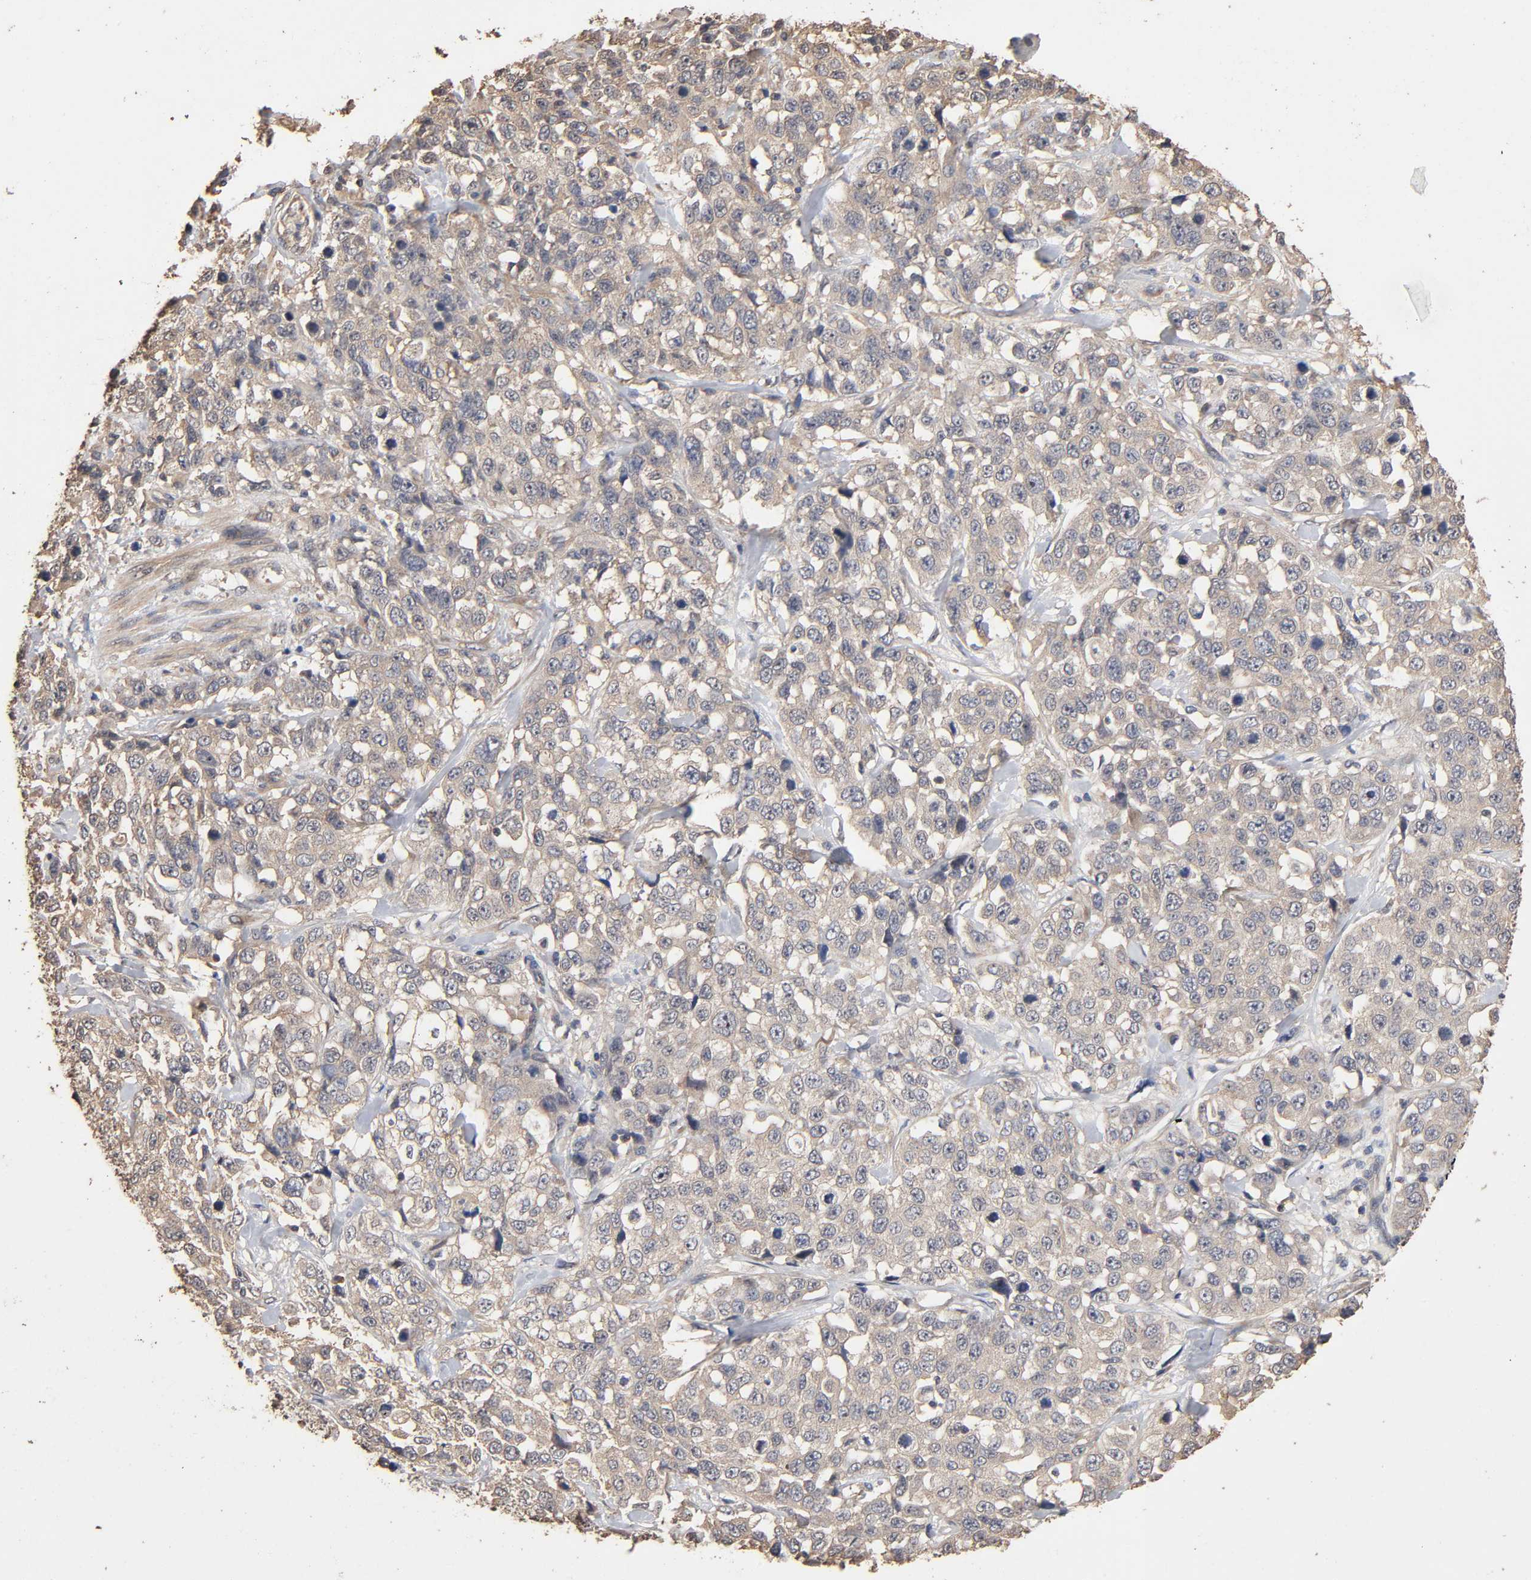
{"staining": {"intensity": "weak", "quantity": ">75%", "location": "cytoplasmic/membranous"}, "tissue": "stomach cancer", "cell_type": "Tumor cells", "image_type": "cancer", "snomed": [{"axis": "morphology", "description": "Normal tissue, NOS"}, {"axis": "morphology", "description": "Adenocarcinoma, NOS"}, {"axis": "topography", "description": "Stomach"}], "caption": "Stomach adenocarcinoma stained for a protein (brown) demonstrates weak cytoplasmic/membranous positive staining in approximately >75% of tumor cells.", "gene": "ARHGEF7", "patient": {"sex": "male", "age": 48}}